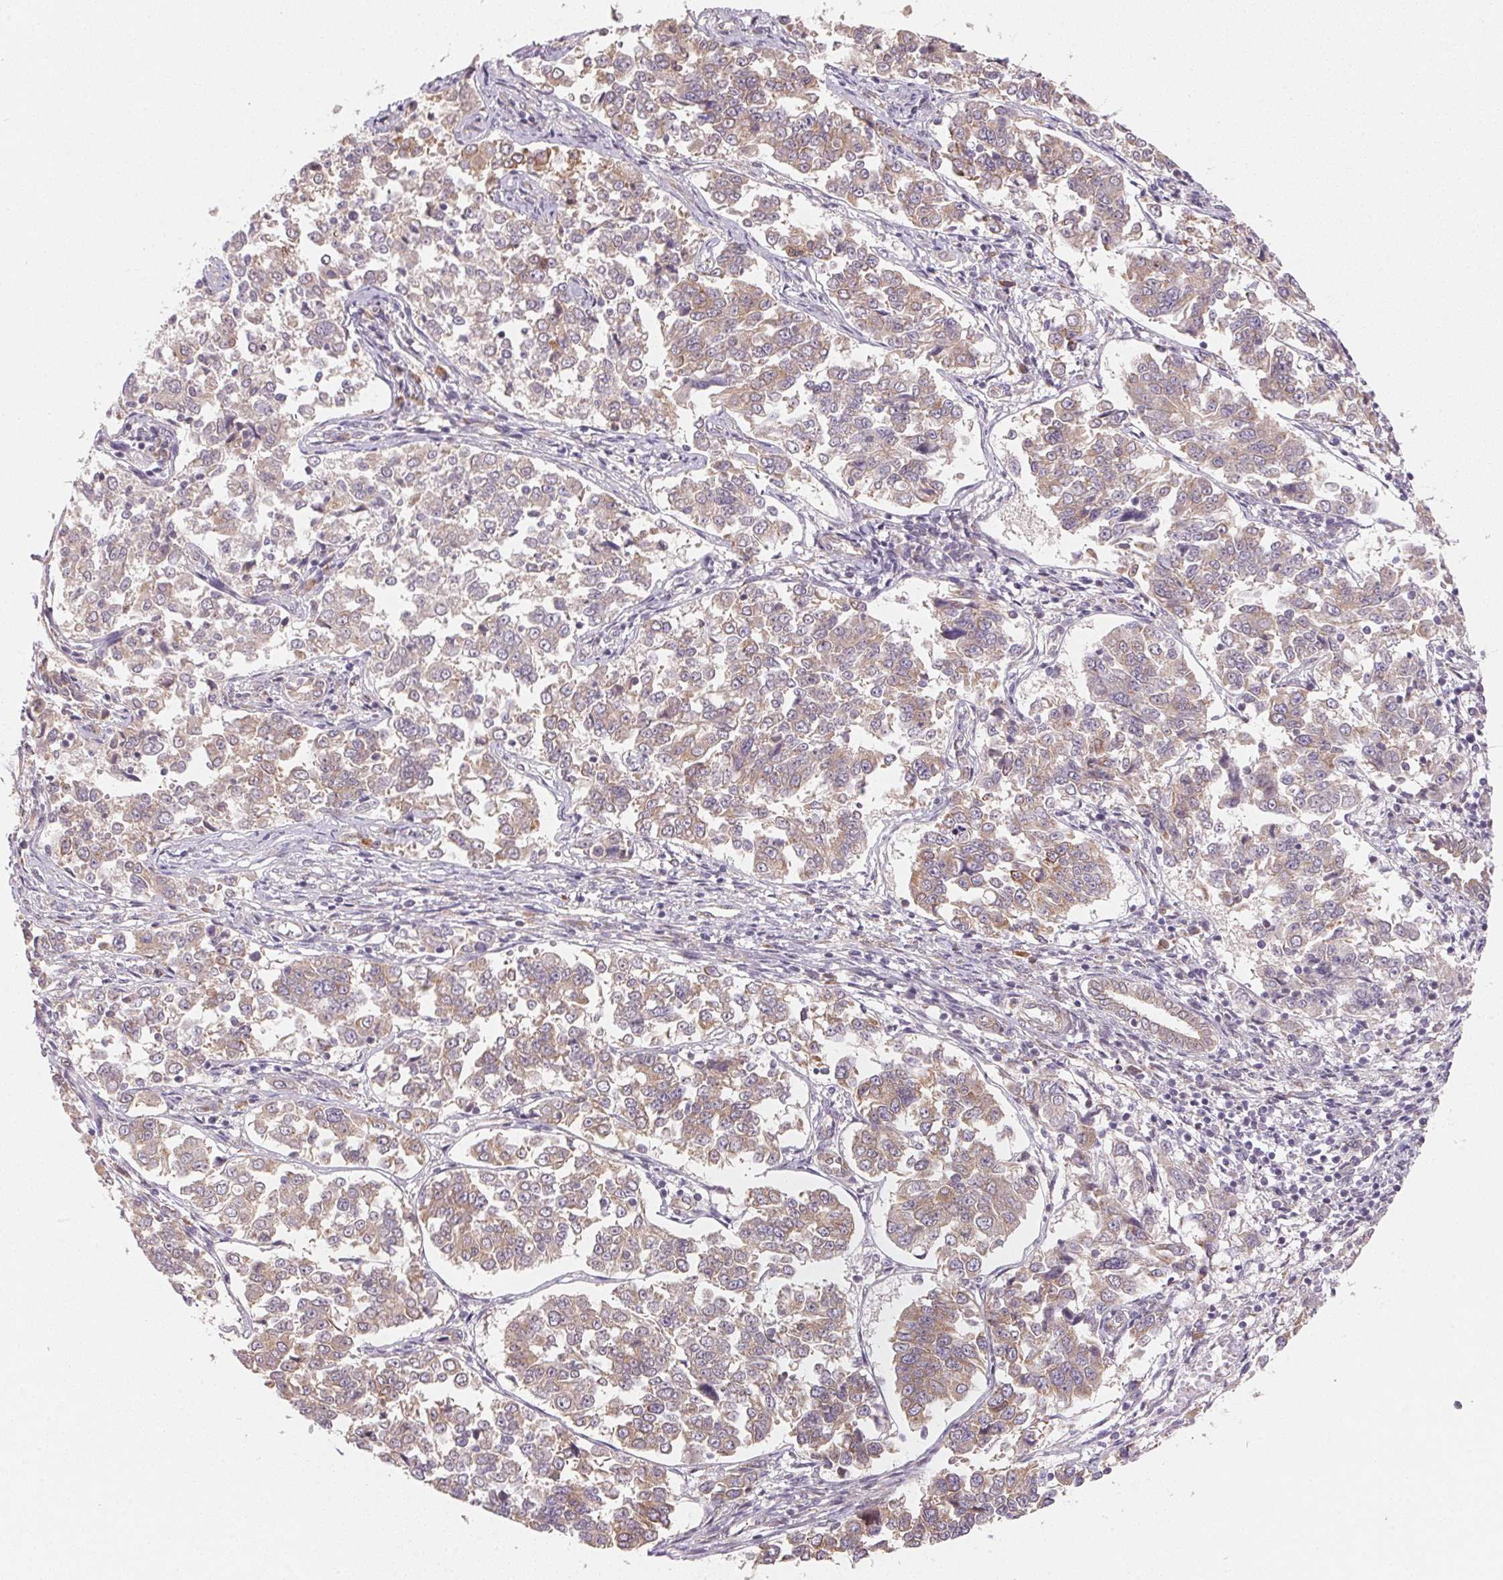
{"staining": {"intensity": "moderate", "quantity": "25%-75%", "location": "cytoplasmic/membranous"}, "tissue": "endometrial cancer", "cell_type": "Tumor cells", "image_type": "cancer", "snomed": [{"axis": "morphology", "description": "Adenocarcinoma, NOS"}, {"axis": "topography", "description": "Endometrium"}], "caption": "Adenocarcinoma (endometrial) stained with a protein marker demonstrates moderate staining in tumor cells.", "gene": "EI24", "patient": {"sex": "female", "age": 43}}